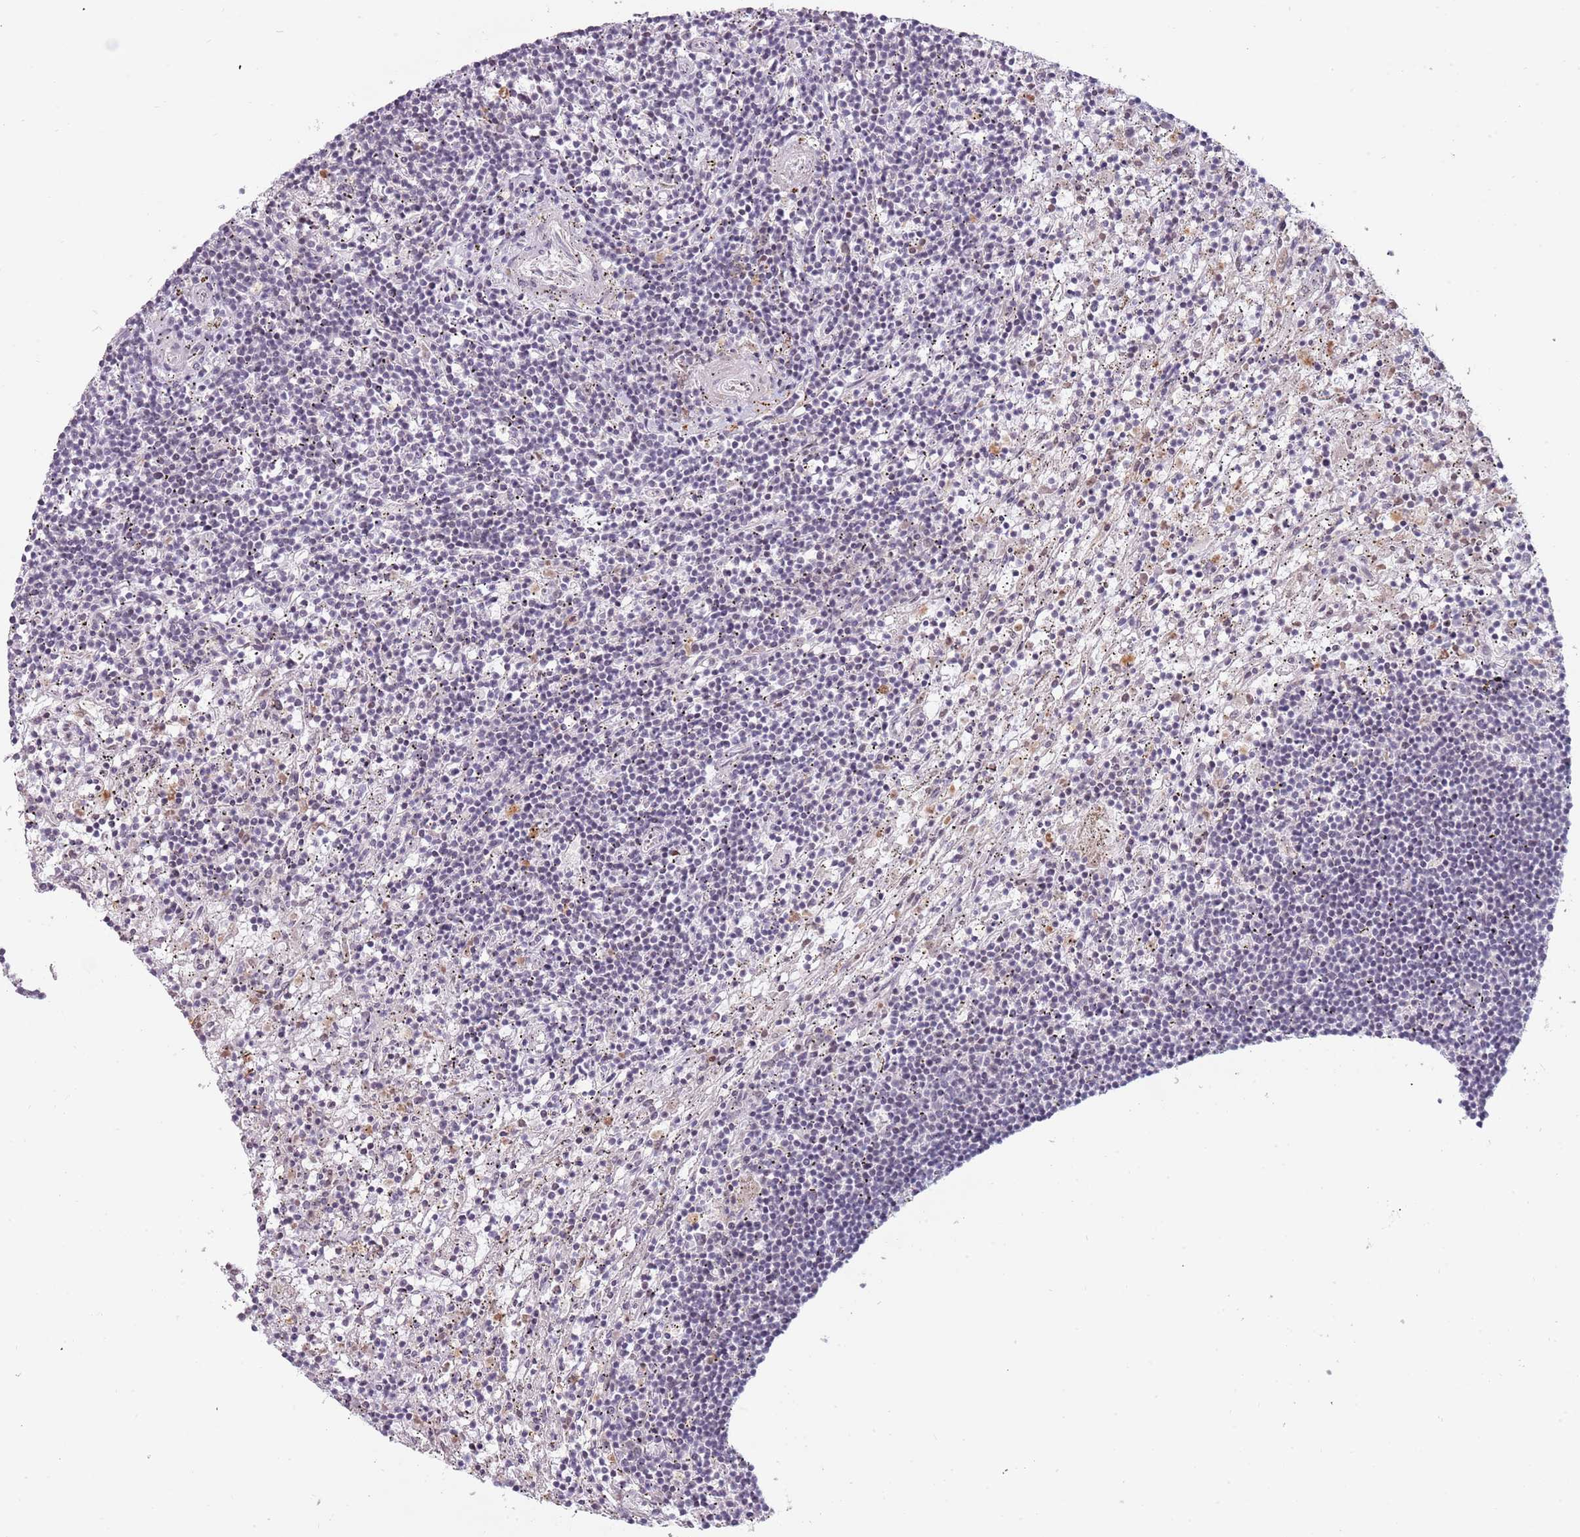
{"staining": {"intensity": "negative", "quantity": "none", "location": "none"}, "tissue": "lymphoma", "cell_type": "Tumor cells", "image_type": "cancer", "snomed": [{"axis": "morphology", "description": "Malignant lymphoma, non-Hodgkin's type, Low grade"}, {"axis": "topography", "description": "Spleen"}], "caption": "A histopathology image of human lymphoma is negative for staining in tumor cells.", "gene": "REXO4", "patient": {"sex": "male", "age": 76}}